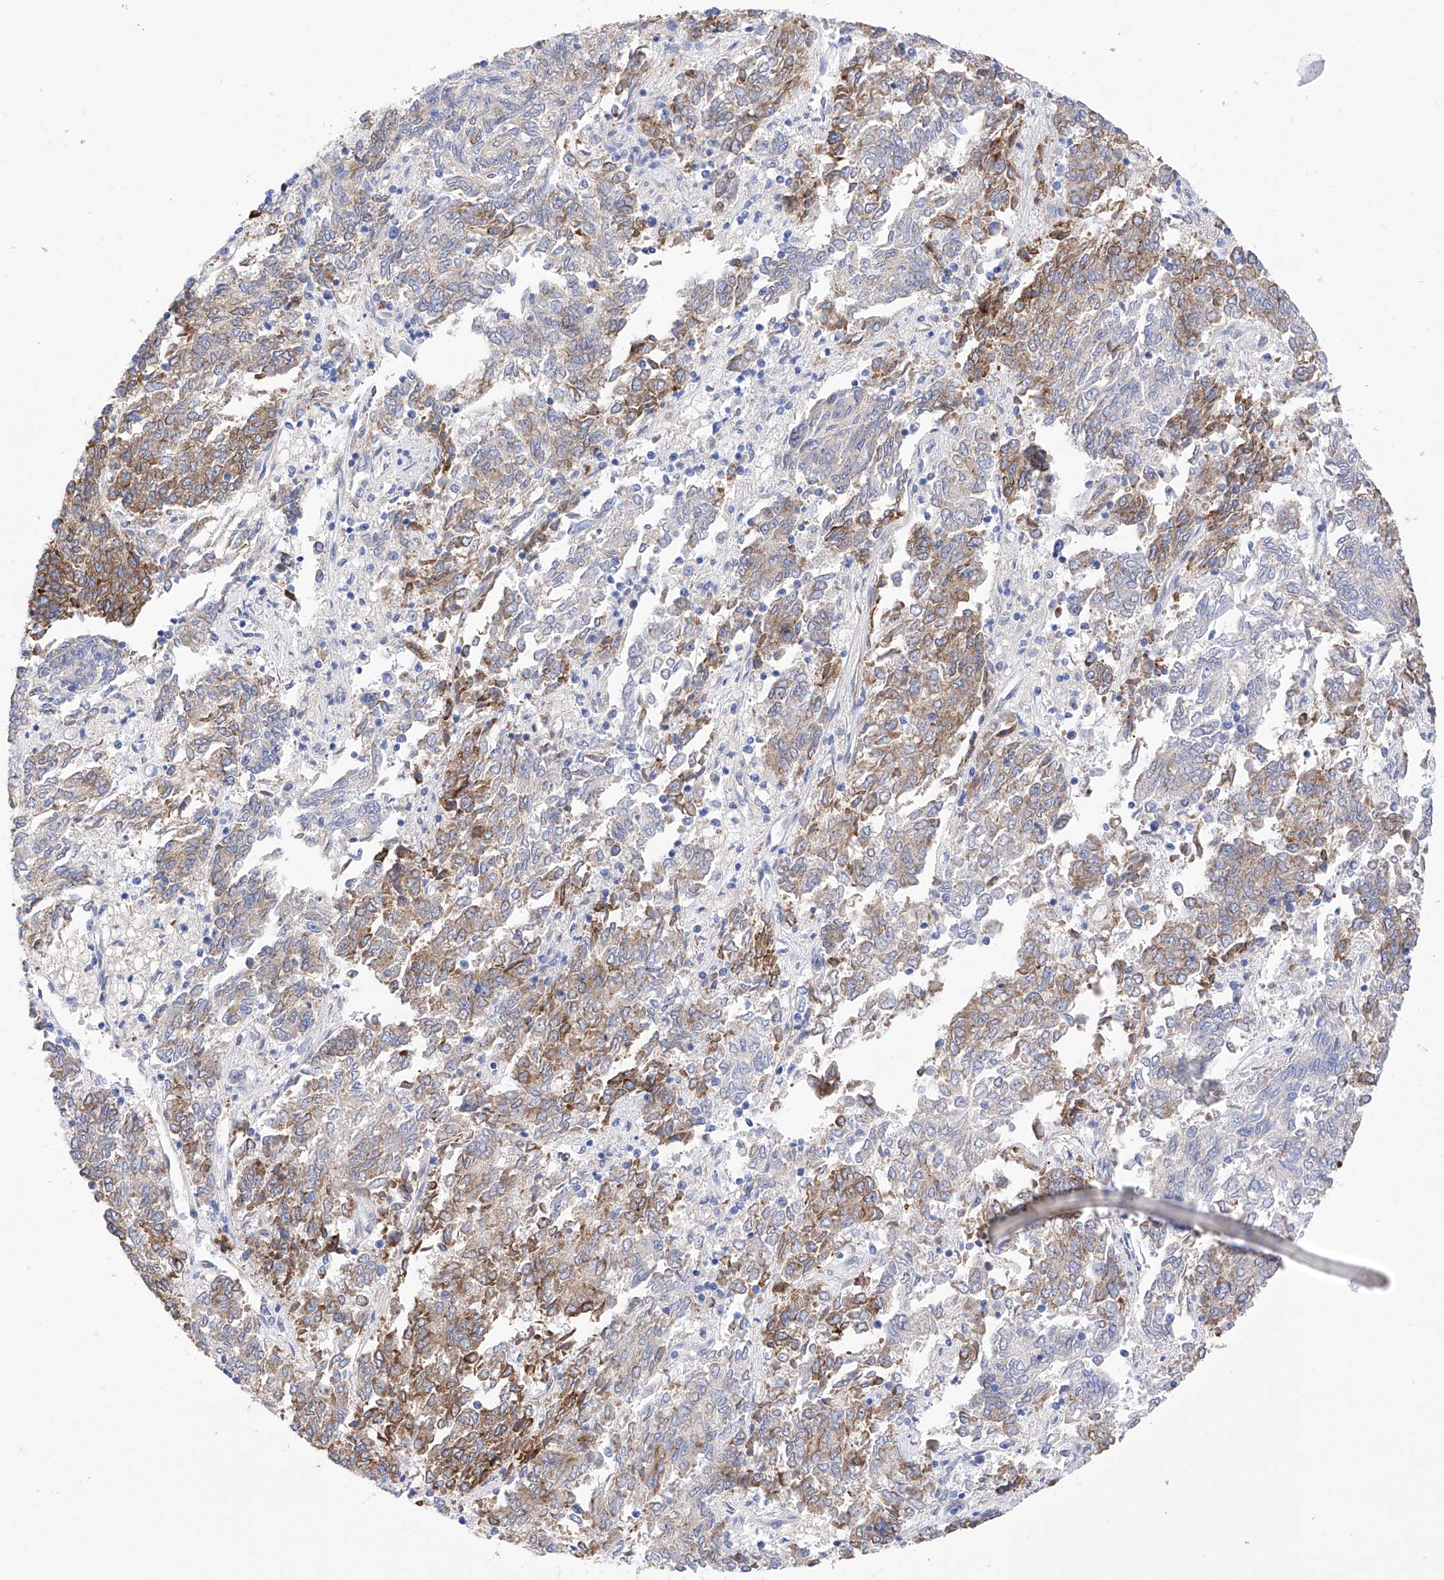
{"staining": {"intensity": "moderate", "quantity": "<25%", "location": "cytoplasmic/membranous"}, "tissue": "endometrial cancer", "cell_type": "Tumor cells", "image_type": "cancer", "snomed": [{"axis": "morphology", "description": "Adenocarcinoma, NOS"}, {"axis": "topography", "description": "Endometrium"}], "caption": "Immunohistochemistry image of neoplastic tissue: human endometrial adenocarcinoma stained using immunohistochemistry (IHC) demonstrates low levels of moderate protein expression localized specifically in the cytoplasmic/membranous of tumor cells, appearing as a cytoplasmic/membranous brown color.", "gene": "PDIA5", "patient": {"sex": "female", "age": 80}}